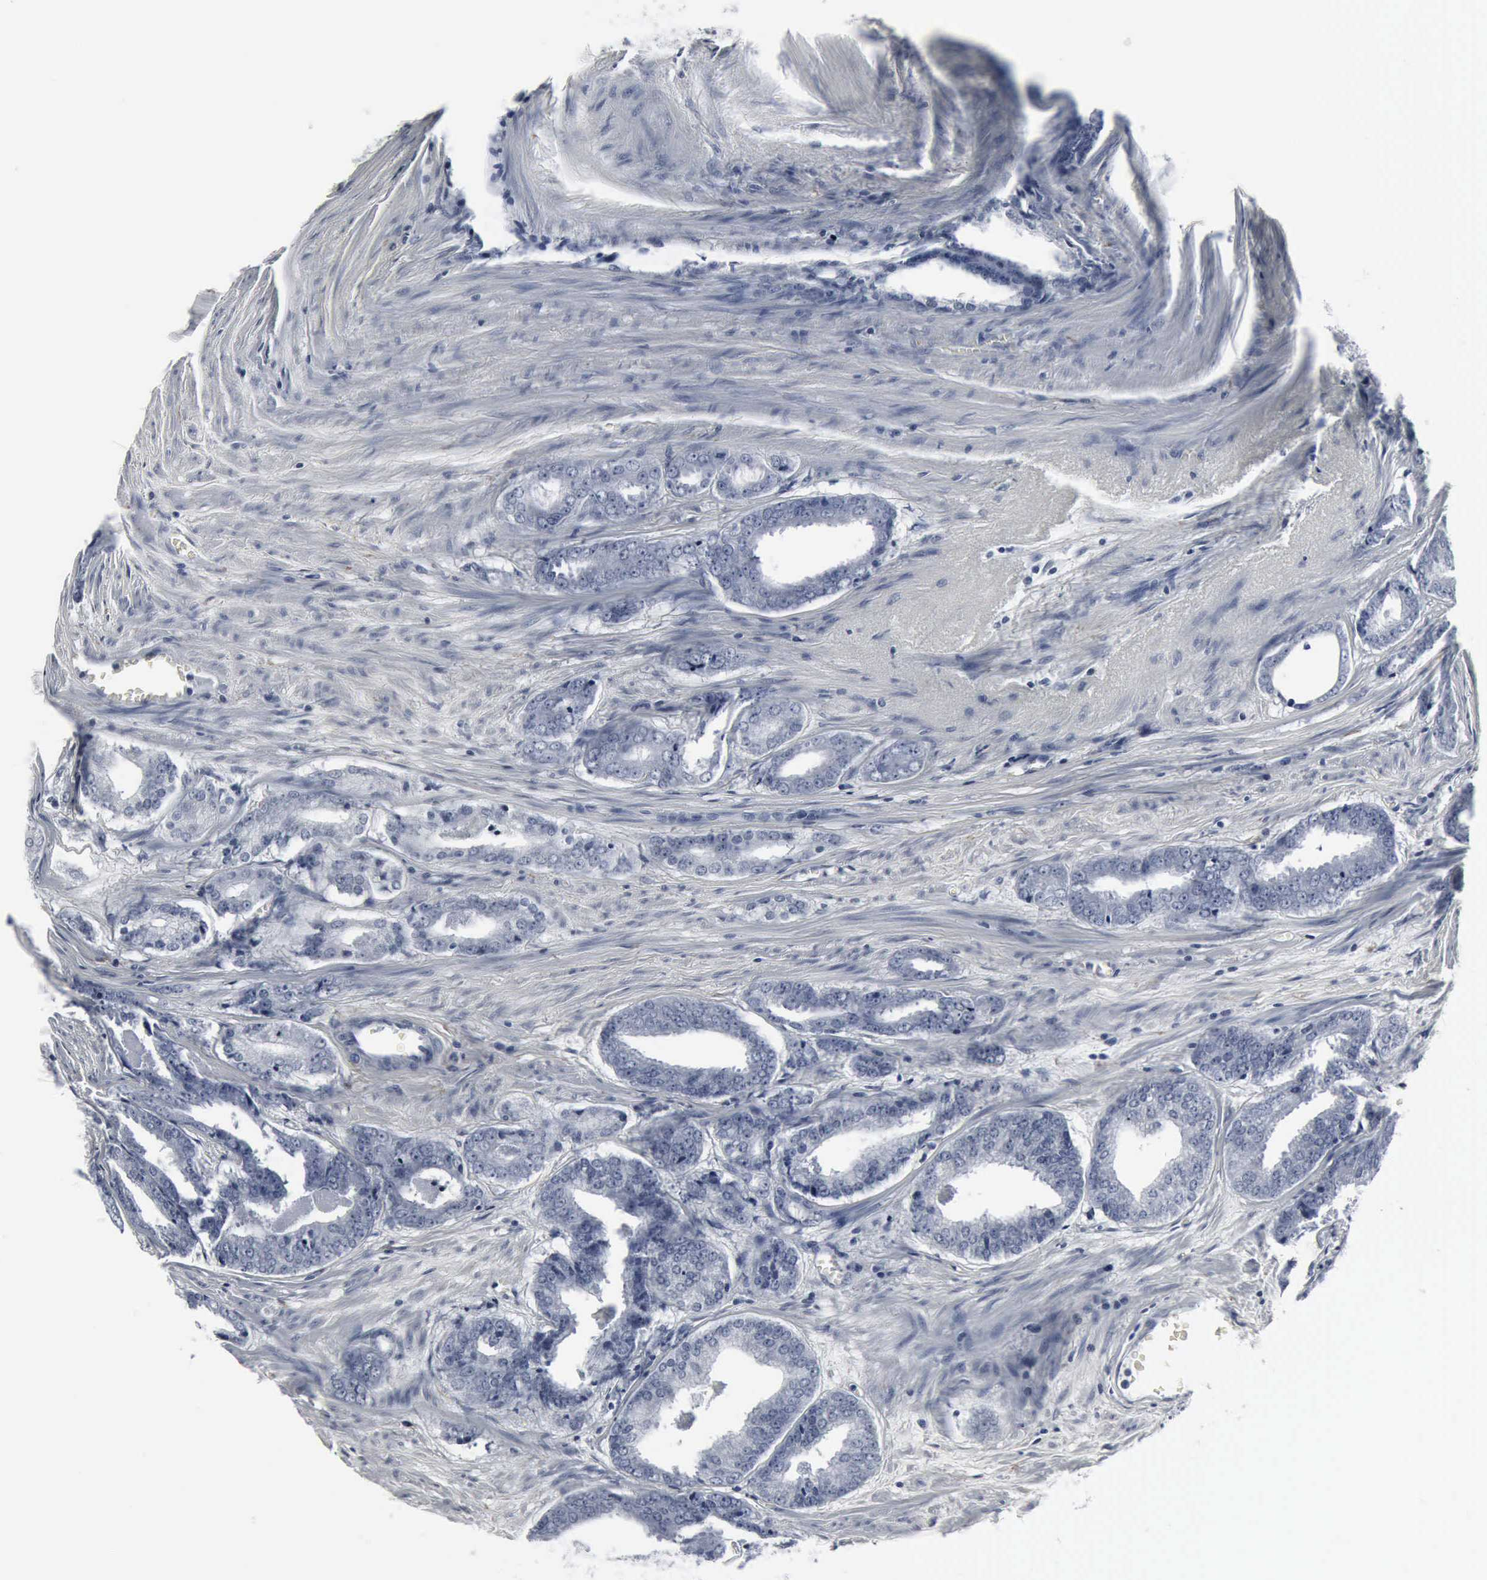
{"staining": {"intensity": "negative", "quantity": "none", "location": "none"}, "tissue": "prostate cancer", "cell_type": "Tumor cells", "image_type": "cancer", "snomed": [{"axis": "morphology", "description": "Adenocarcinoma, Medium grade"}, {"axis": "topography", "description": "Prostate"}], "caption": "An image of prostate adenocarcinoma (medium-grade) stained for a protein reveals no brown staining in tumor cells. (DAB immunohistochemistry, high magnification).", "gene": "SNAP25", "patient": {"sex": "male", "age": 79}}